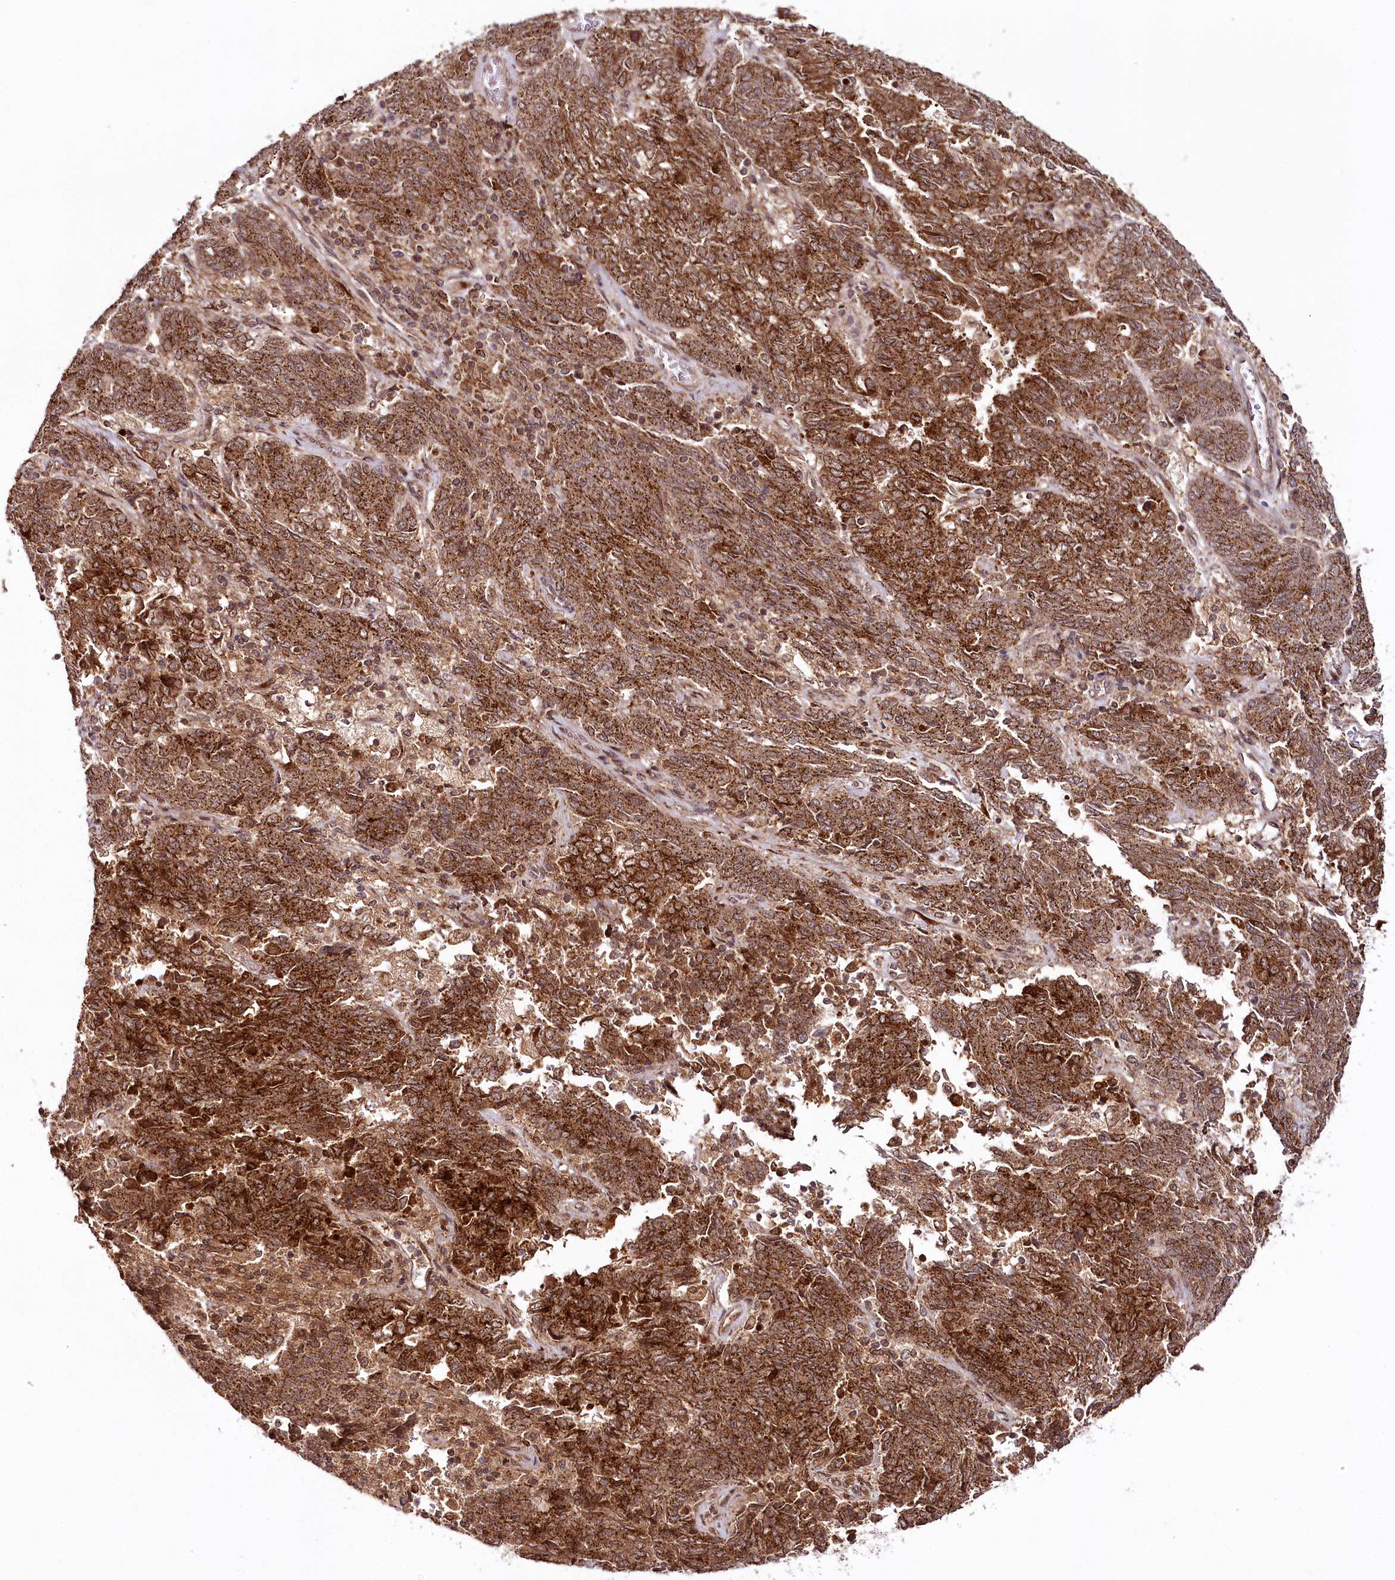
{"staining": {"intensity": "strong", "quantity": ">75%", "location": "cytoplasmic/membranous"}, "tissue": "endometrial cancer", "cell_type": "Tumor cells", "image_type": "cancer", "snomed": [{"axis": "morphology", "description": "Adenocarcinoma, NOS"}, {"axis": "topography", "description": "Endometrium"}], "caption": "Tumor cells show strong cytoplasmic/membranous positivity in about >75% of cells in endometrial cancer (adenocarcinoma). (DAB (3,3'-diaminobenzidine) = brown stain, brightfield microscopy at high magnification).", "gene": "COPG1", "patient": {"sex": "female", "age": 80}}